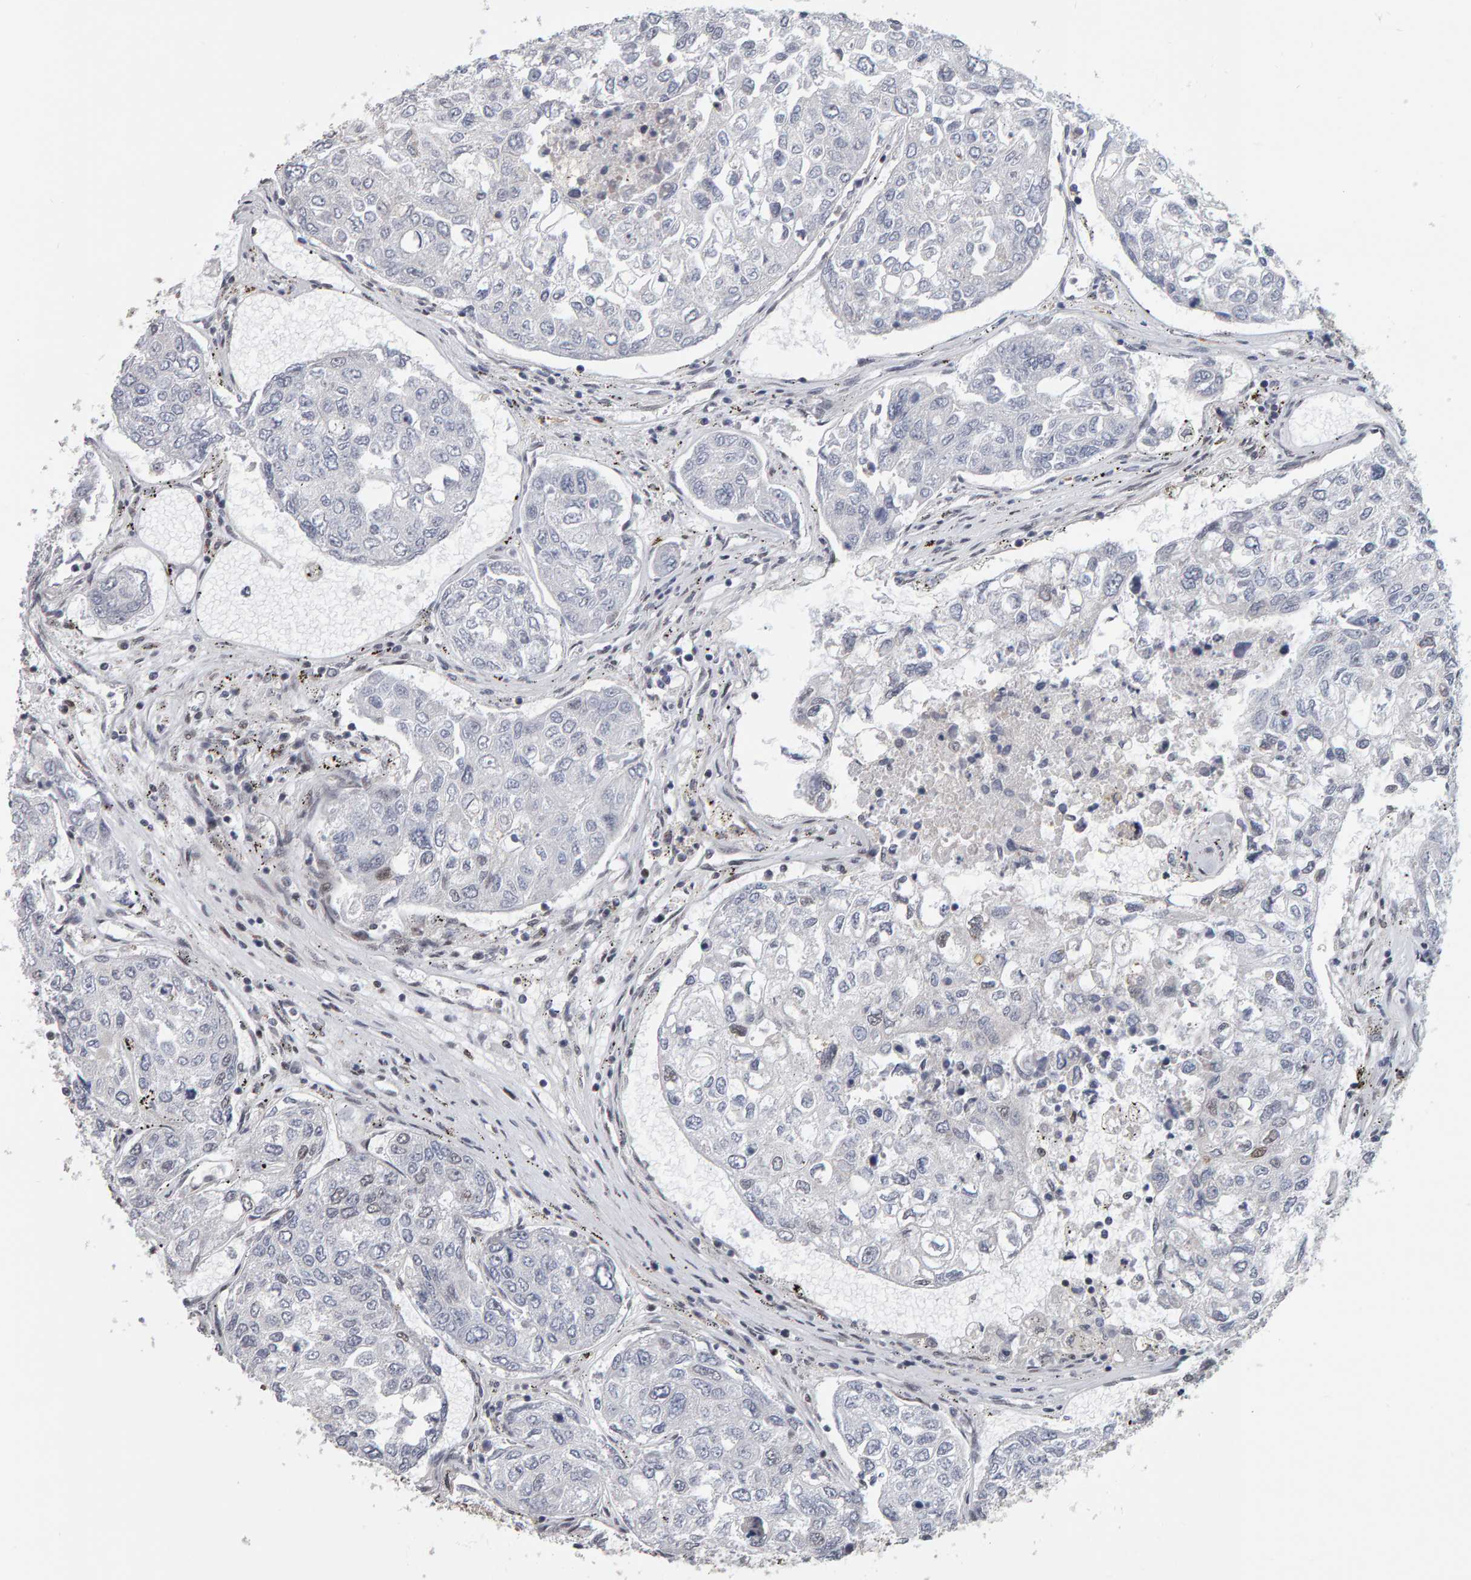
{"staining": {"intensity": "negative", "quantity": "none", "location": "none"}, "tissue": "urothelial cancer", "cell_type": "Tumor cells", "image_type": "cancer", "snomed": [{"axis": "morphology", "description": "Urothelial carcinoma, High grade"}, {"axis": "topography", "description": "Lymph node"}, {"axis": "topography", "description": "Urinary bladder"}], "caption": "Immunohistochemistry photomicrograph of neoplastic tissue: human urothelial carcinoma (high-grade) stained with DAB (3,3'-diaminobenzidine) shows no significant protein positivity in tumor cells.", "gene": "ATF7IP", "patient": {"sex": "male", "age": 51}}